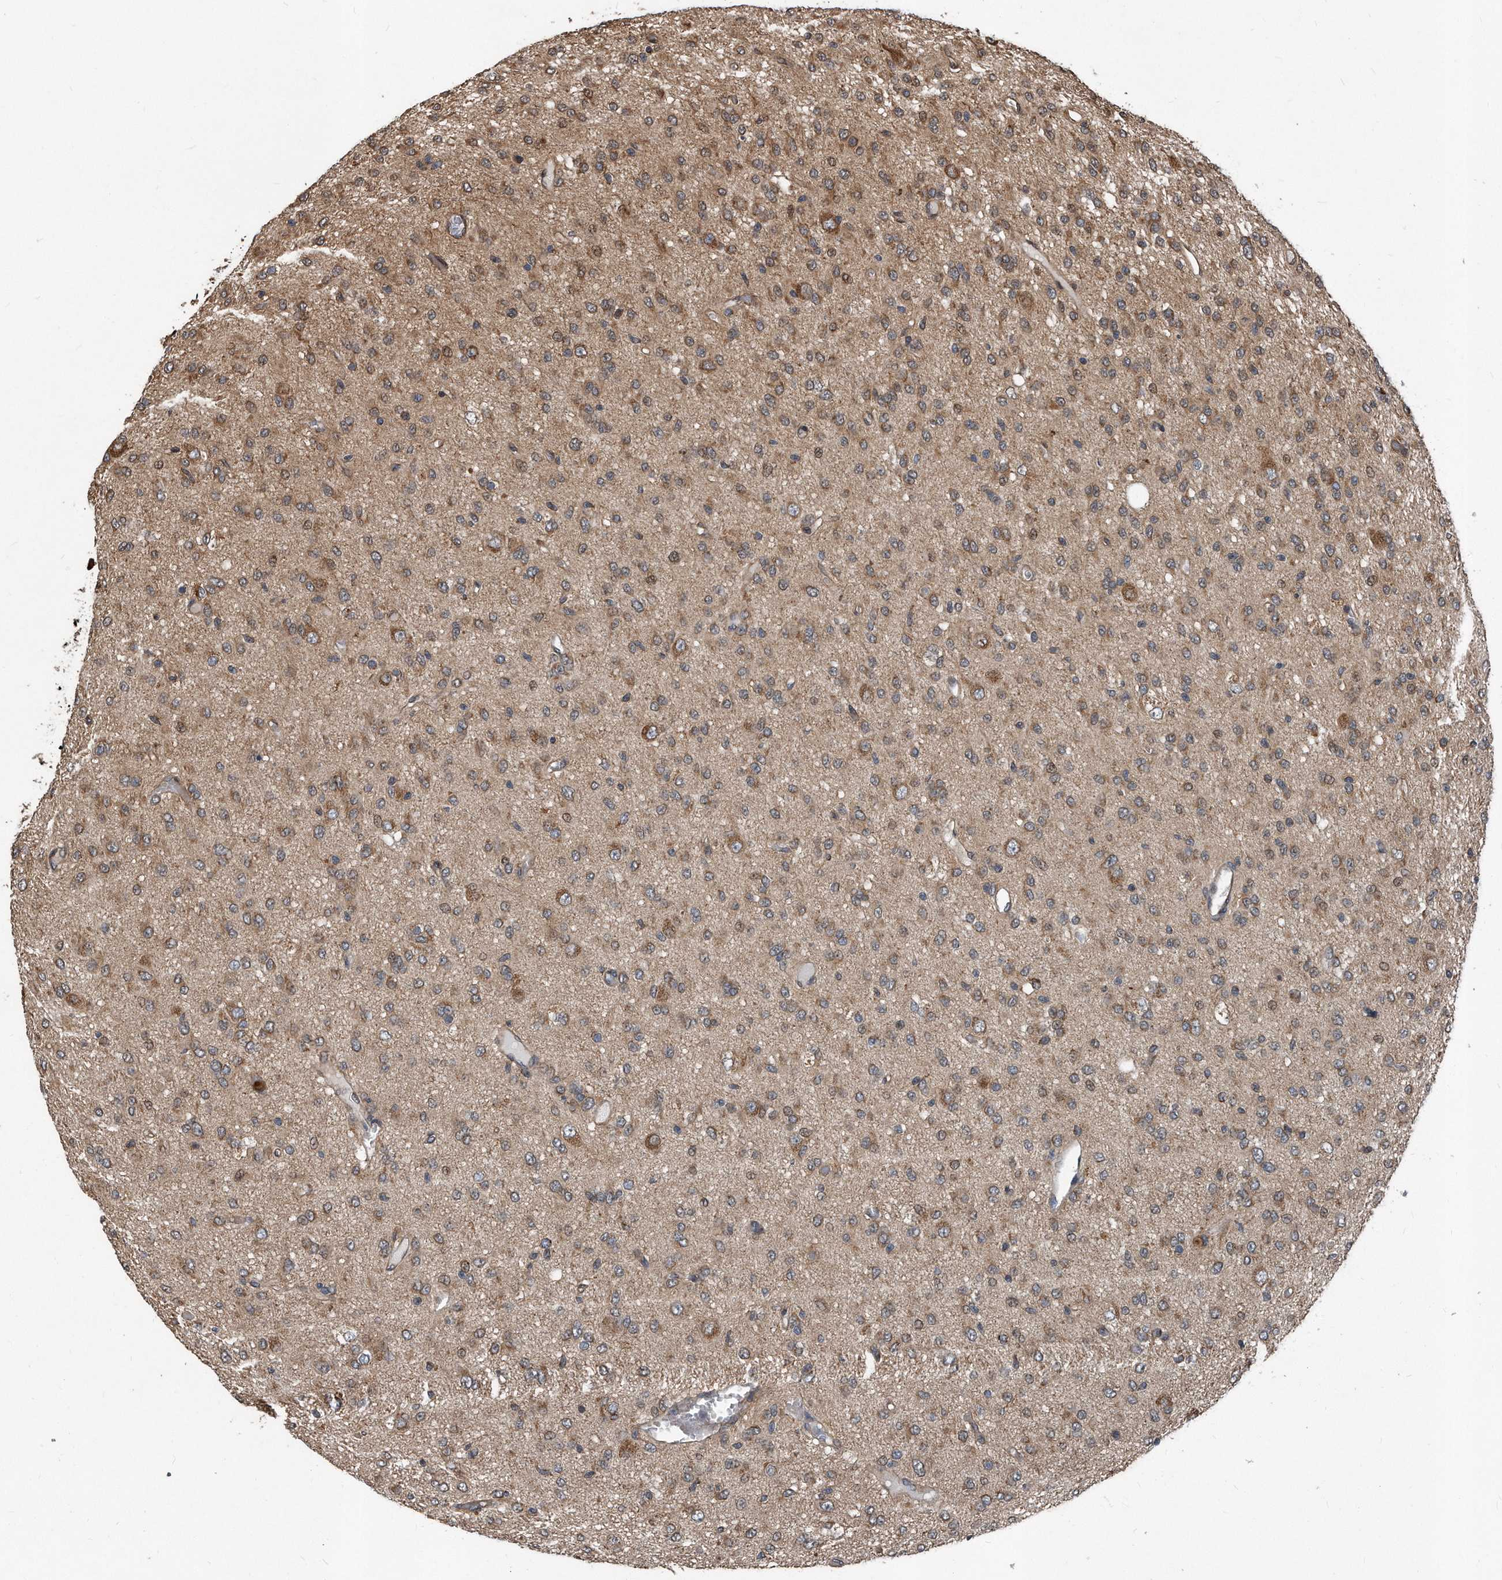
{"staining": {"intensity": "moderate", "quantity": "25%-75%", "location": "cytoplasmic/membranous"}, "tissue": "glioma", "cell_type": "Tumor cells", "image_type": "cancer", "snomed": [{"axis": "morphology", "description": "Glioma, malignant, High grade"}, {"axis": "topography", "description": "Brain"}], "caption": "Immunohistochemistry (IHC) staining of glioma, which shows medium levels of moderate cytoplasmic/membranous positivity in about 25%-75% of tumor cells indicating moderate cytoplasmic/membranous protein positivity. The staining was performed using DAB (3,3'-diaminobenzidine) (brown) for protein detection and nuclei were counterstained in hematoxylin (blue).", "gene": "FAM136A", "patient": {"sex": "female", "age": 59}}